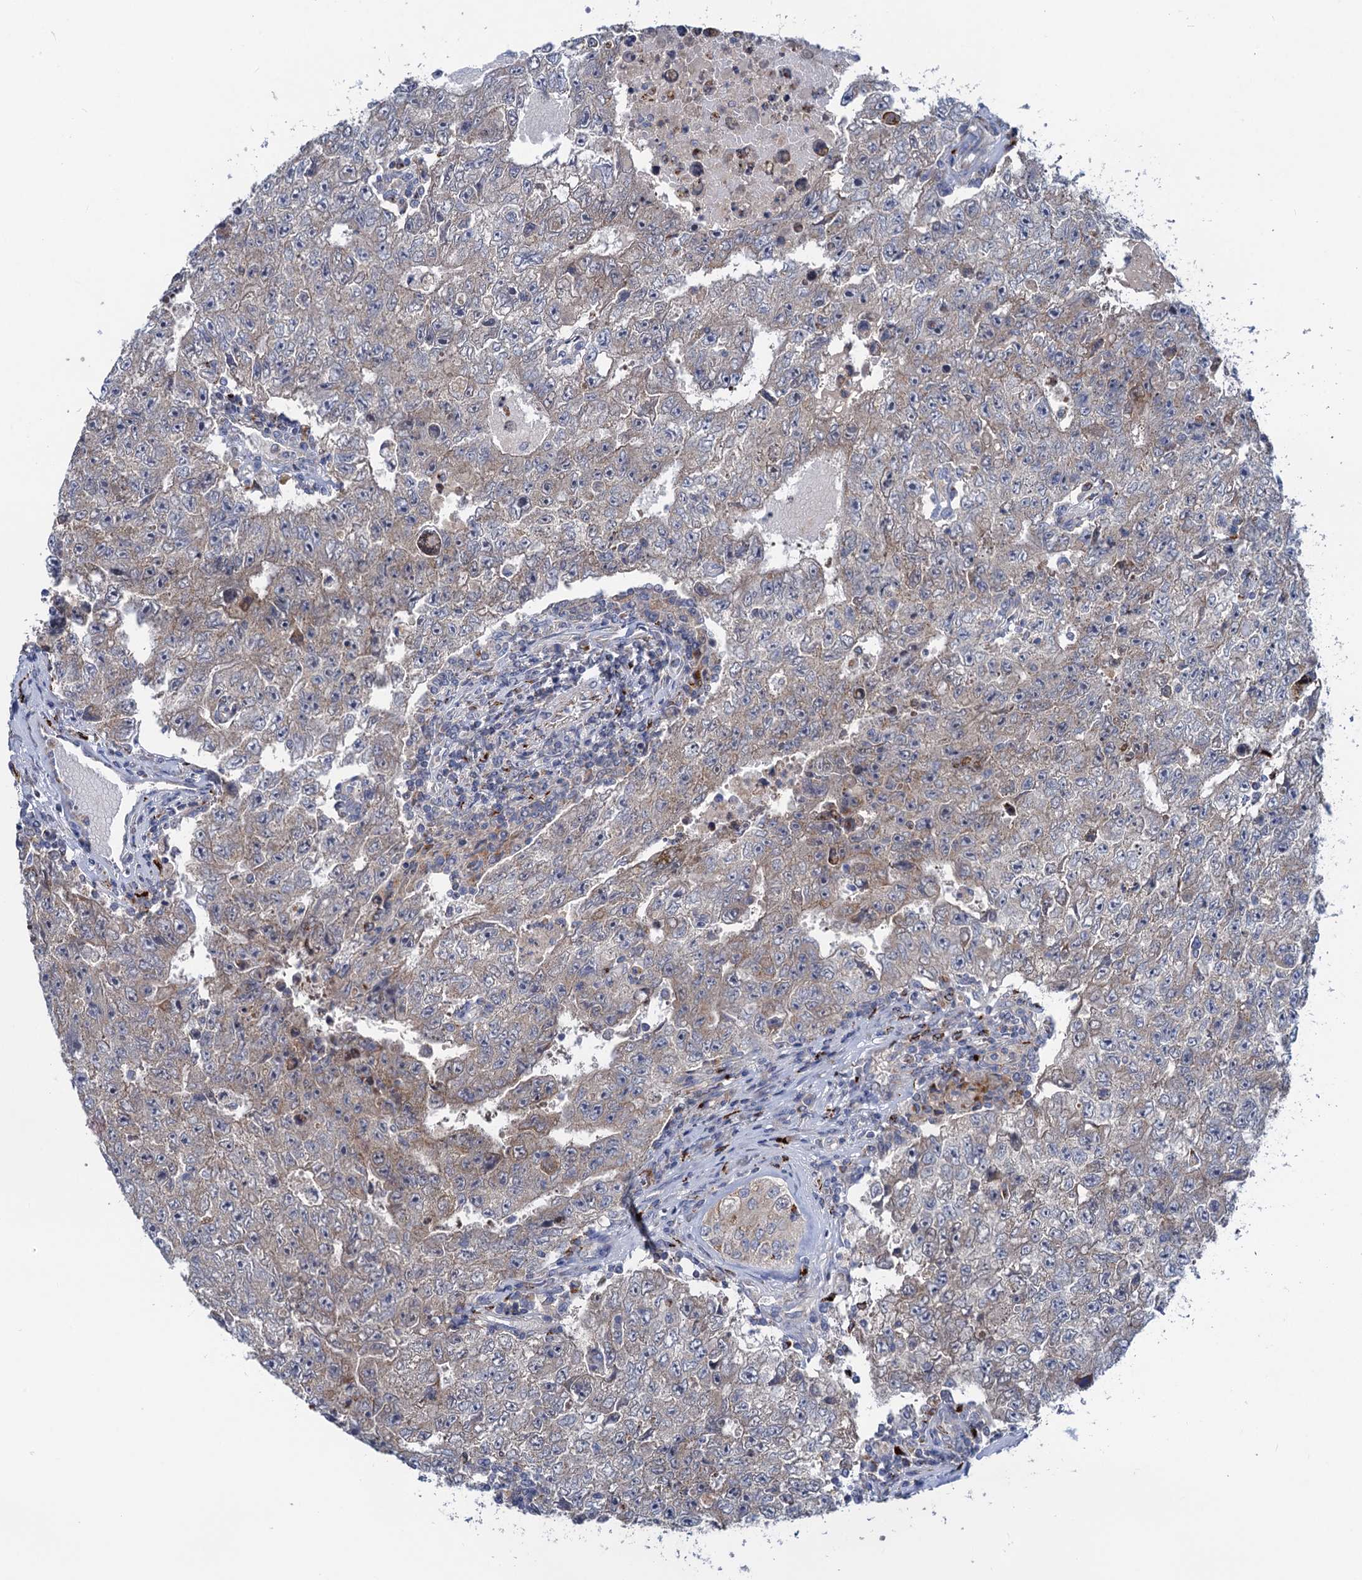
{"staining": {"intensity": "weak", "quantity": "25%-75%", "location": "cytoplasmic/membranous"}, "tissue": "testis cancer", "cell_type": "Tumor cells", "image_type": "cancer", "snomed": [{"axis": "morphology", "description": "Carcinoma, Embryonal, NOS"}, {"axis": "topography", "description": "Testis"}], "caption": "The photomicrograph exhibits staining of testis cancer (embryonal carcinoma), revealing weak cytoplasmic/membranous protein staining (brown color) within tumor cells. (DAB = brown stain, brightfield microscopy at high magnification).", "gene": "ANKS3", "patient": {"sex": "male", "age": 17}}